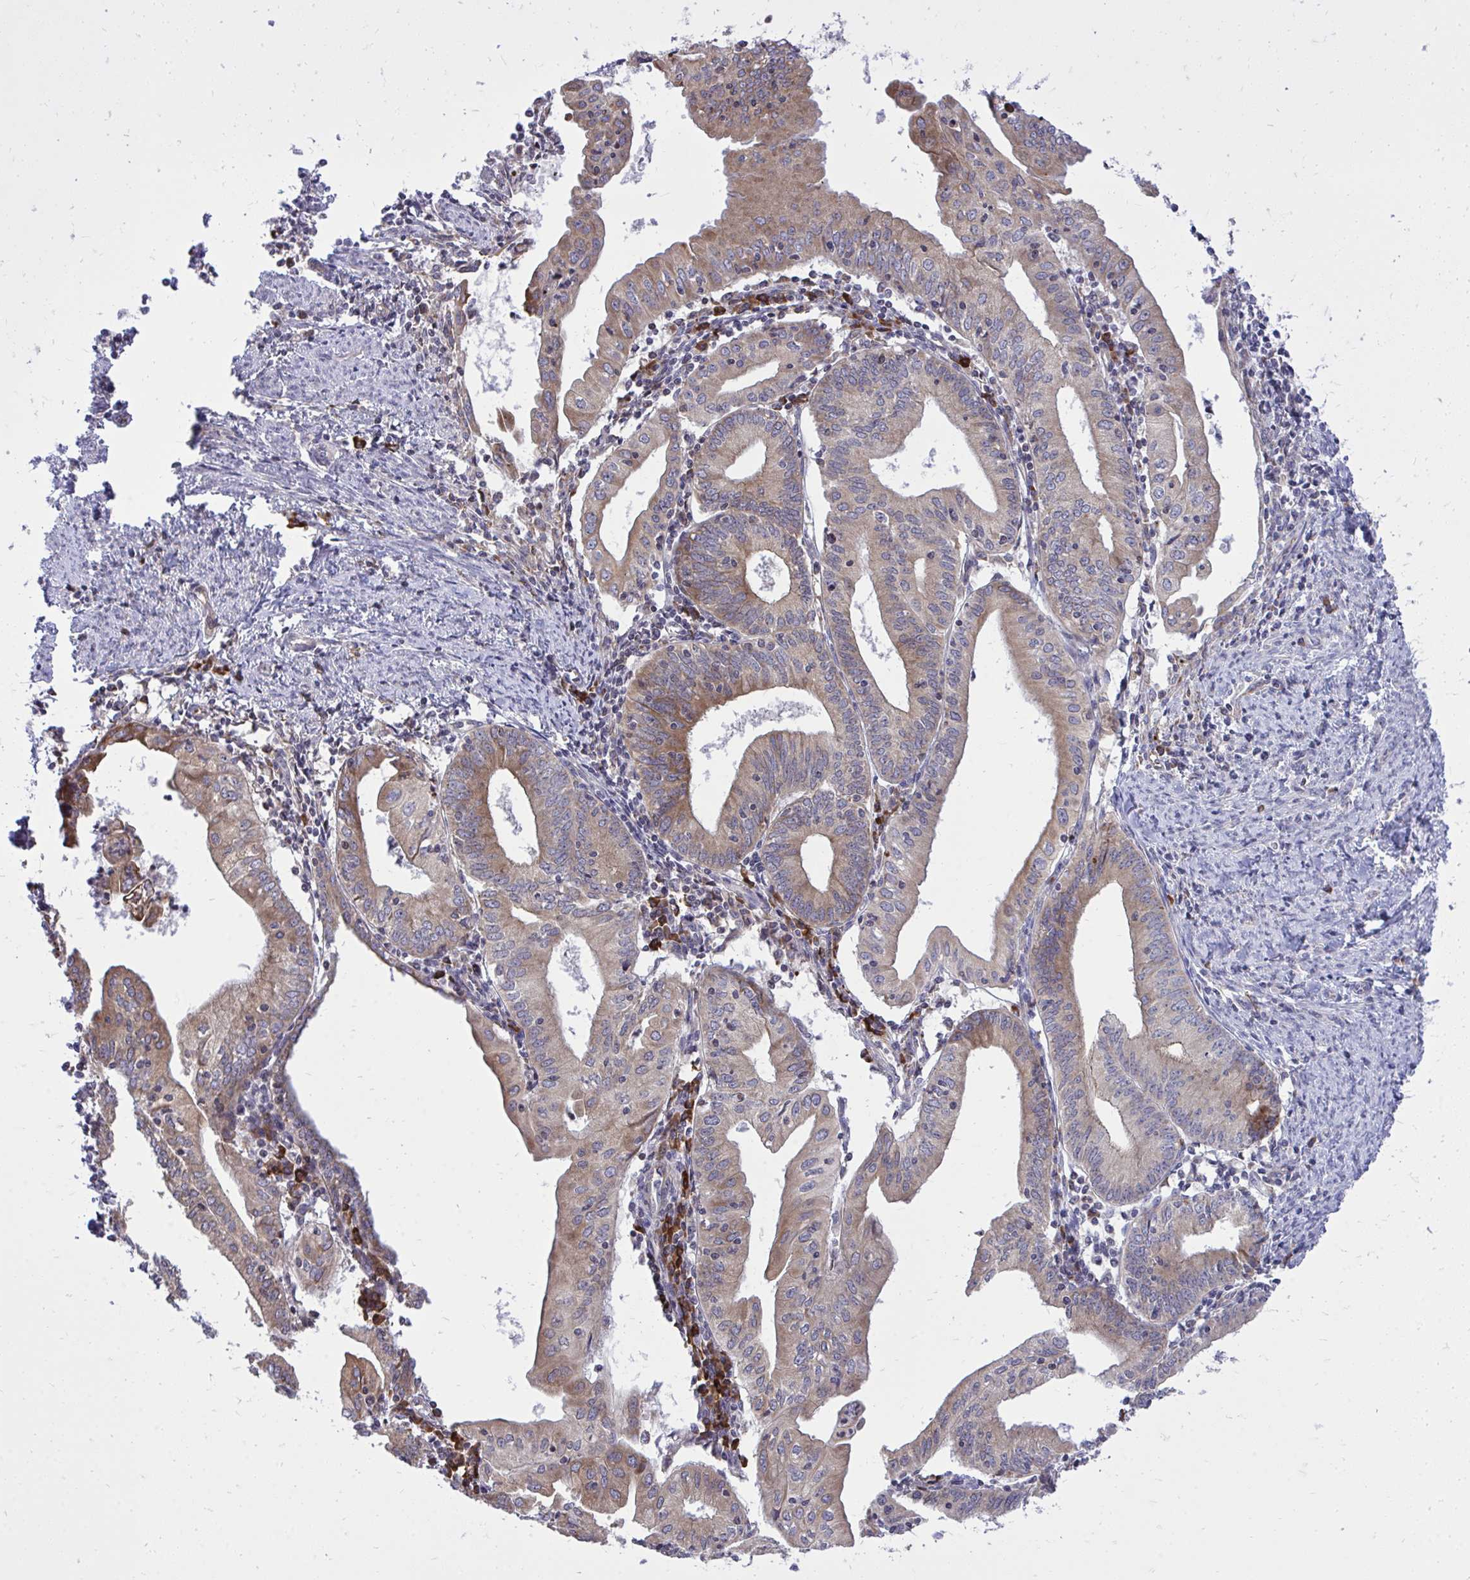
{"staining": {"intensity": "moderate", "quantity": ">75%", "location": "cytoplasmic/membranous"}, "tissue": "endometrial cancer", "cell_type": "Tumor cells", "image_type": "cancer", "snomed": [{"axis": "morphology", "description": "Adenocarcinoma, NOS"}, {"axis": "topography", "description": "Endometrium"}], "caption": "Human endometrial cancer stained for a protein (brown) reveals moderate cytoplasmic/membranous positive positivity in approximately >75% of tumor cells.", "gene": "METTL9", "patient": {"sex": "female", "age": 60}}